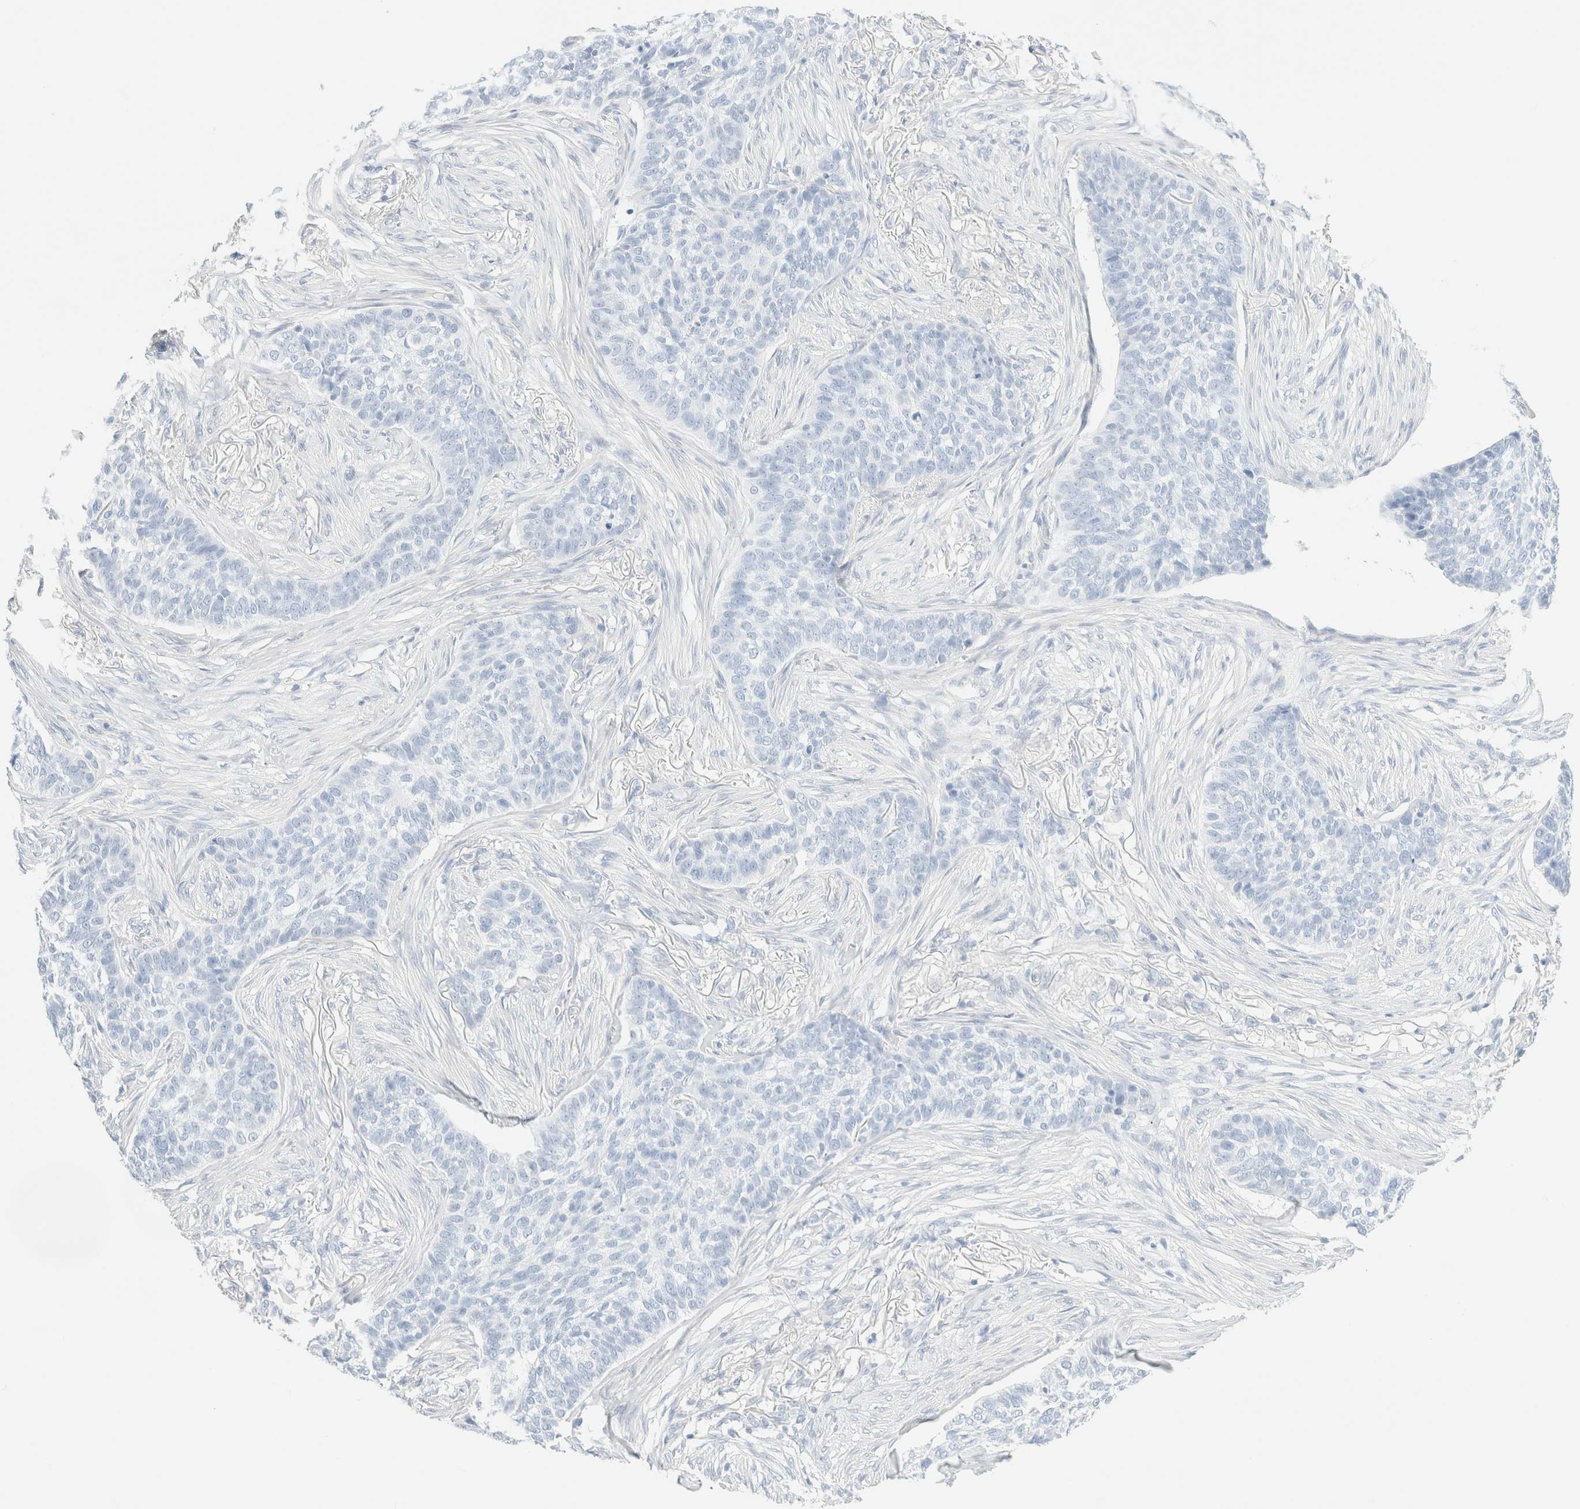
{"staining": {"intensity": "negative", "quantity": "none", "location": "none"}, "tissue": "skin cancer", "cell_type": "Tumor cells", "image_type": "cancer", "snomed": [{"axis": "morphology", "description": "Basal cell carcinoma"}, {"axis": "topography", "description": "Skin"}], "caption": "This micrograph is of basal cell carcinoma (skin) stained with IHC to label a protein in brown with the nuclei are counter-stained blue. There is no expression in tumor cells. Brightfield microscopy of IHC stained with DAB (3,3'-diaminobenzidine) (brown) and hematoxylin (blue), captured at high magnification.", "gene": "DPYS", "patient": {"sex": "male", "age": 85}}